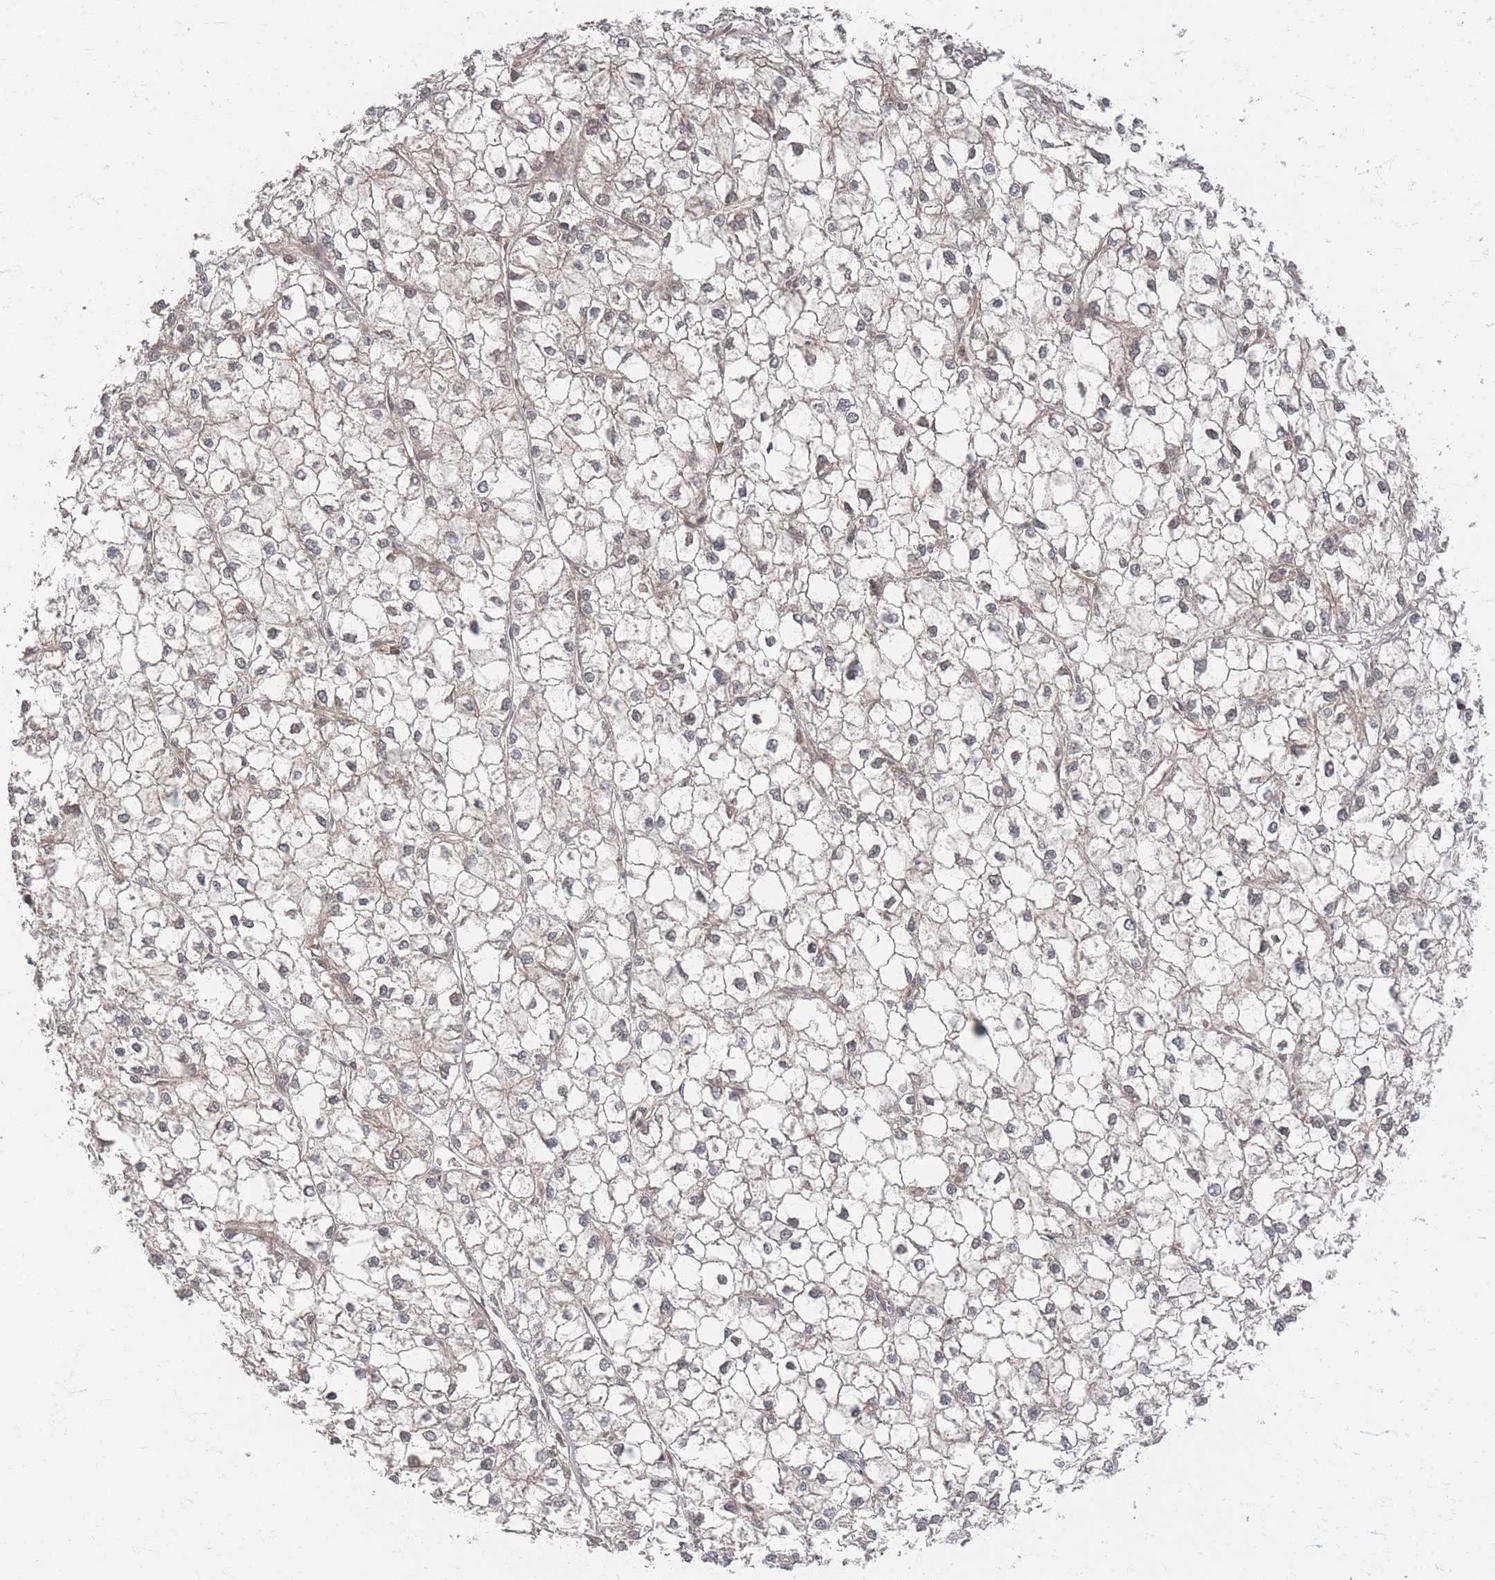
{"staining": {"intensity": "negative", "quantity": "none", "location": "none"}, "tissue": "liver cancer", "cell_type": "Tumor cells", "image_type": "cancer", "snomed": [{"axis": "morphology", "description": "Carcinoma, Hepatocellular, NOS"}, {"axis": "topography", "description": "Liver"}], "caption": "A photomicrograph of hepatocellular carcinoma (liver) stained for a protein reveals no brown staining in tumor cells. The staining was performed using DAB to visualize the protein expression in brown, while the nuclei were stained in blue with hematoxylin (Magnification: 20x).", "gene": "PSMD9", "patient": {"sex": "female", "age": 43}}